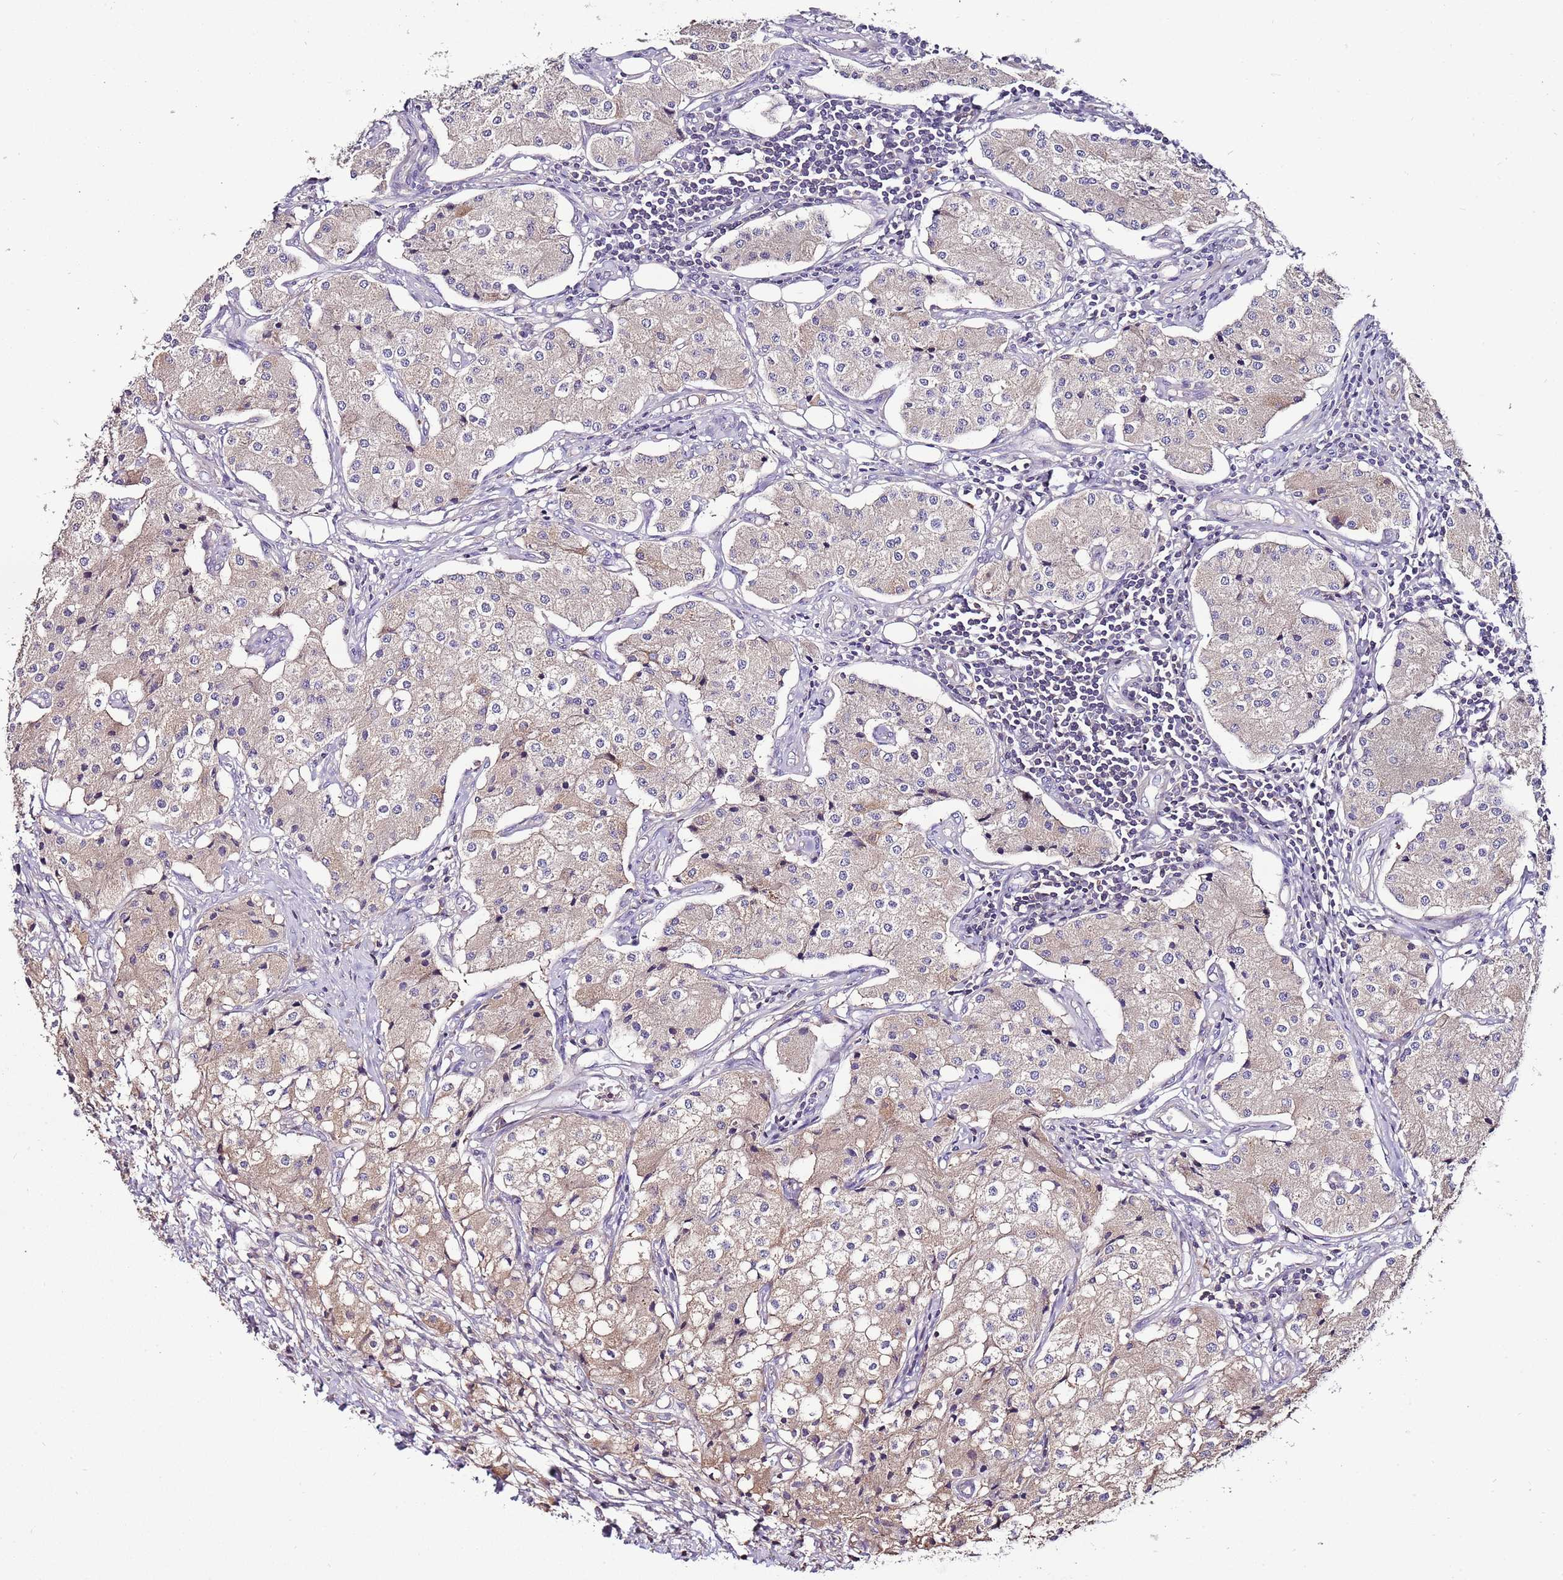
{"staining": {"intensity": "negative", "quantity": "none", "location": "none"}, "tissue": "carcinoid", "cell_type": "Tumor cells", "image_type": "cancer", "snomed": [{"axis": "morphology", "description": "Carcinoid, malignant, NOS"}, {"axis": "topography", "description": "Colon"}], "caption": "An immunohistochemistry (IHC) histopathology image of carcinoid (malignant) is shown. There is no staining in tumor cells of carcinoid (malignant).", "gene": "IGIP", "patient": {"sex": "female", "age": 52}}